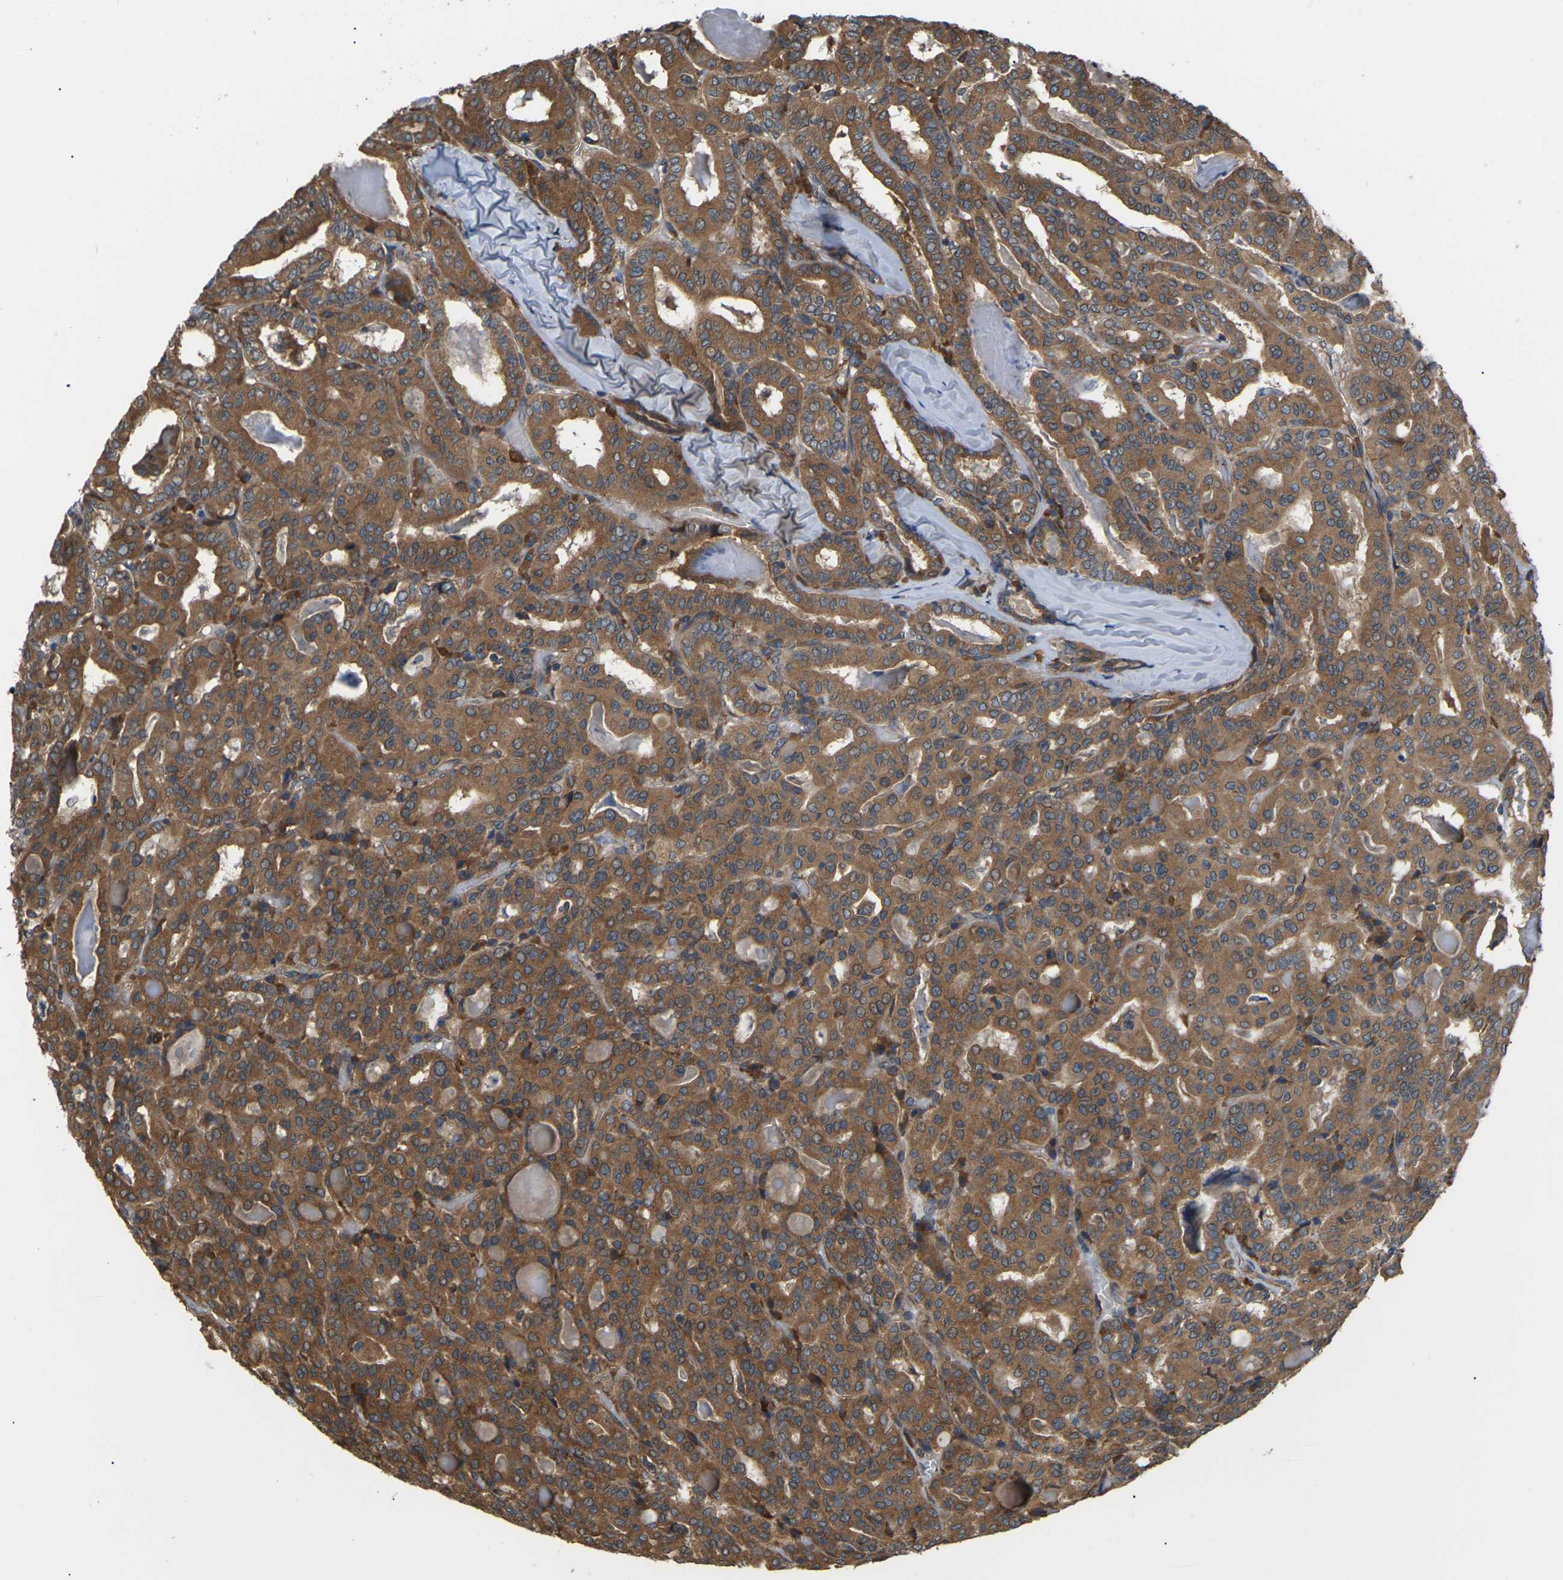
{"staining": {"intensity": "strong", "quantity": ">75%", "location": "cytoplasmic/membranous"}, "tissue": "thyroid cancer", "cell_type": "Tumor cells", "image_type": "cancer", "snomed": [{"axis": "morphology", "description": "Papillary adenocarcinoma, NOS"}, {"axis": "topography", "description": "Thyroid gland"}], "caption": "Immunohistochemical staining of human thyroid cancer (papillary adenocarcinoma) reveals high levels of strong cytoplasmic/membranous staining in approximately >75% of tumor cells.", "gene": "NRAS", "patient": {"sex": "female", "age": 42}}